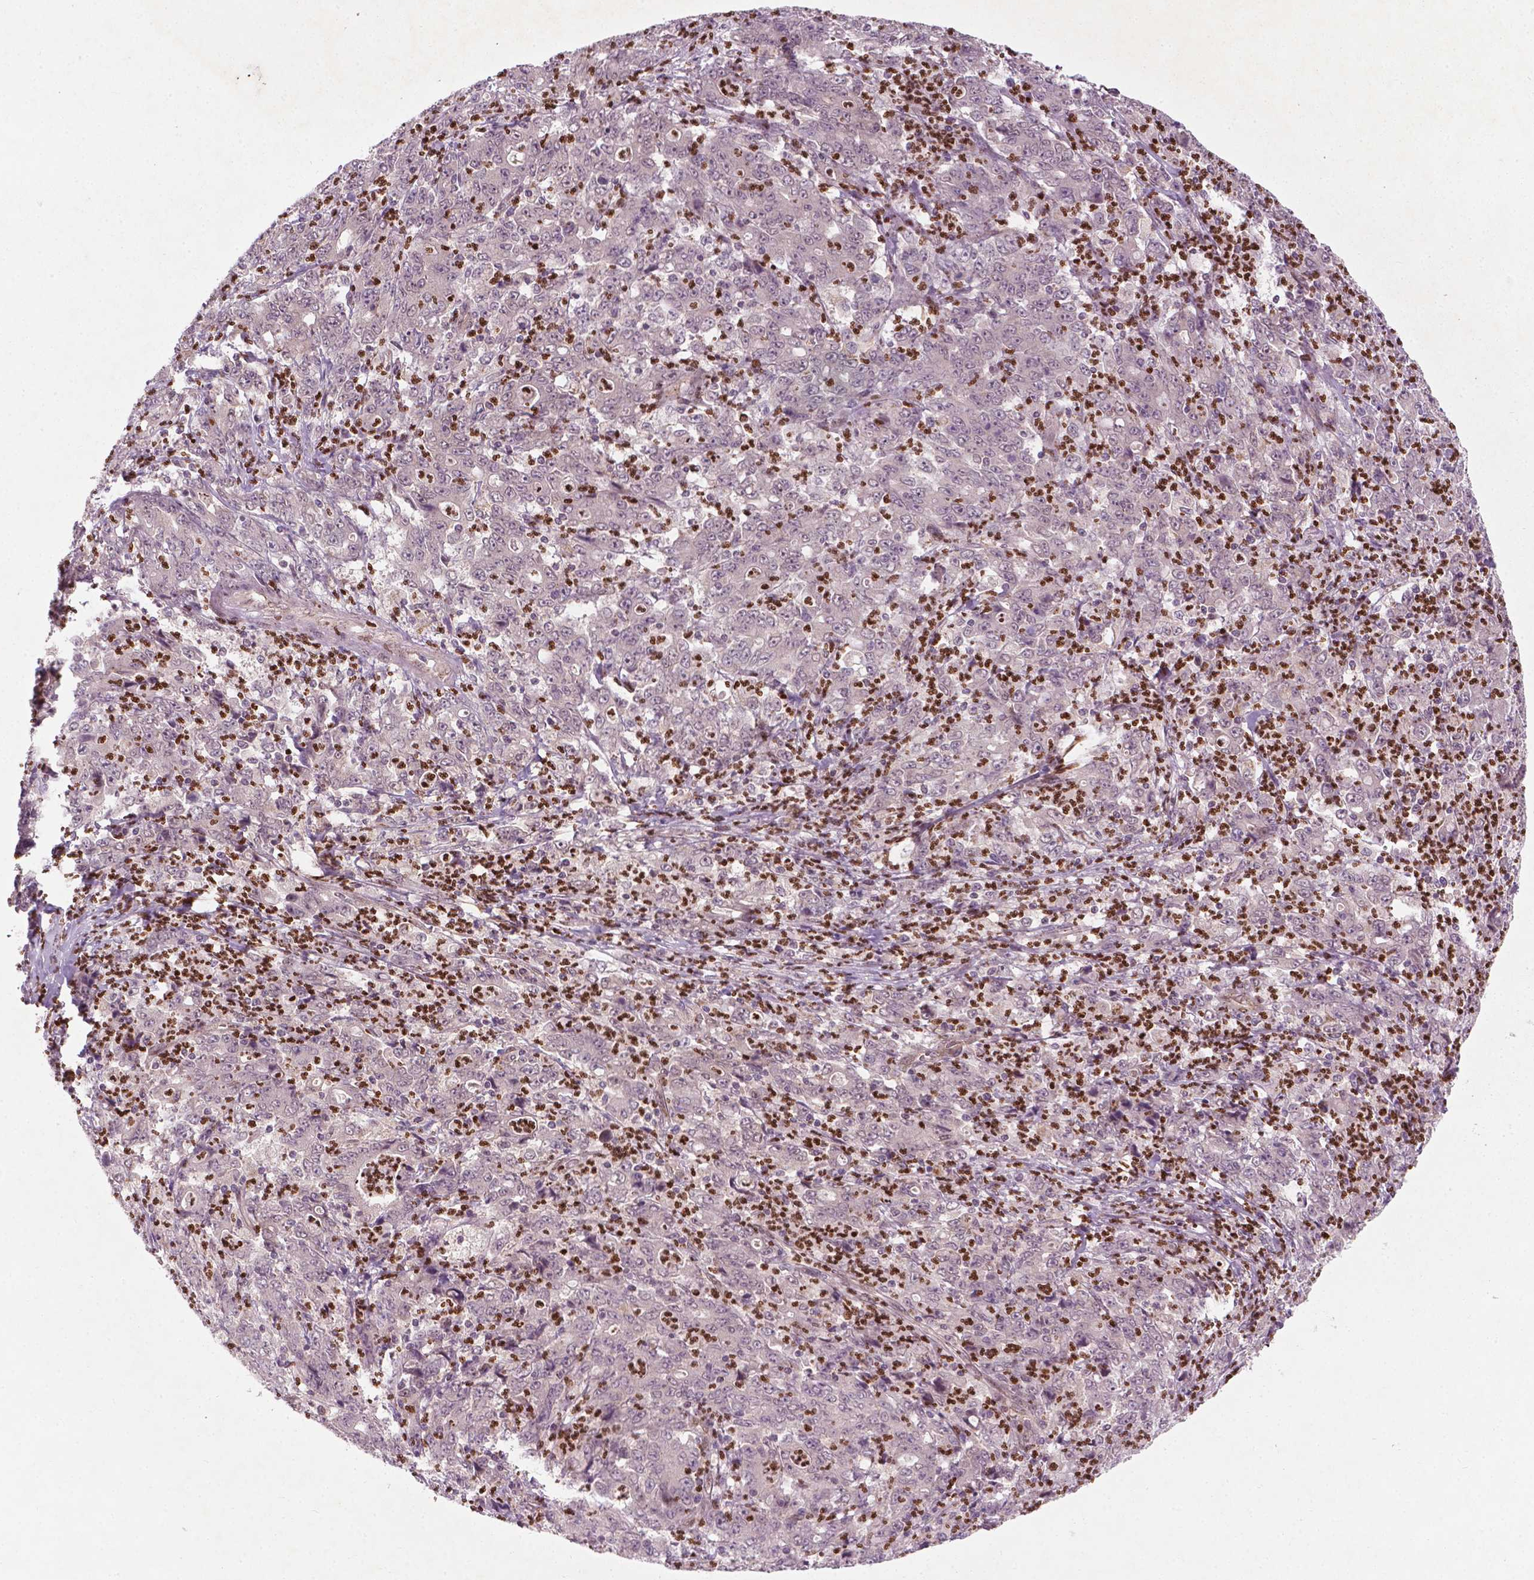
{"staining": {"intensity": "negative", "quantity": "none", "location": "none"}, "tissue": "stomach cancer", "cell_type": "Tumor cells", "image_type": "cancer", "snomed": [{"axis": "morphology", "description": "Adenocarcinoma, NOS"}, {"axis": "topography", "description": "Stomach, lower"}], "caption": "Immunohistochemistry (IHC) micrograph of human adenocarcinoma (stomach) stained for a protein (brown), which displays no expression in tumor cells.", "gene": "NFAT5", "patient": {"sex": "female", "age": 71}}